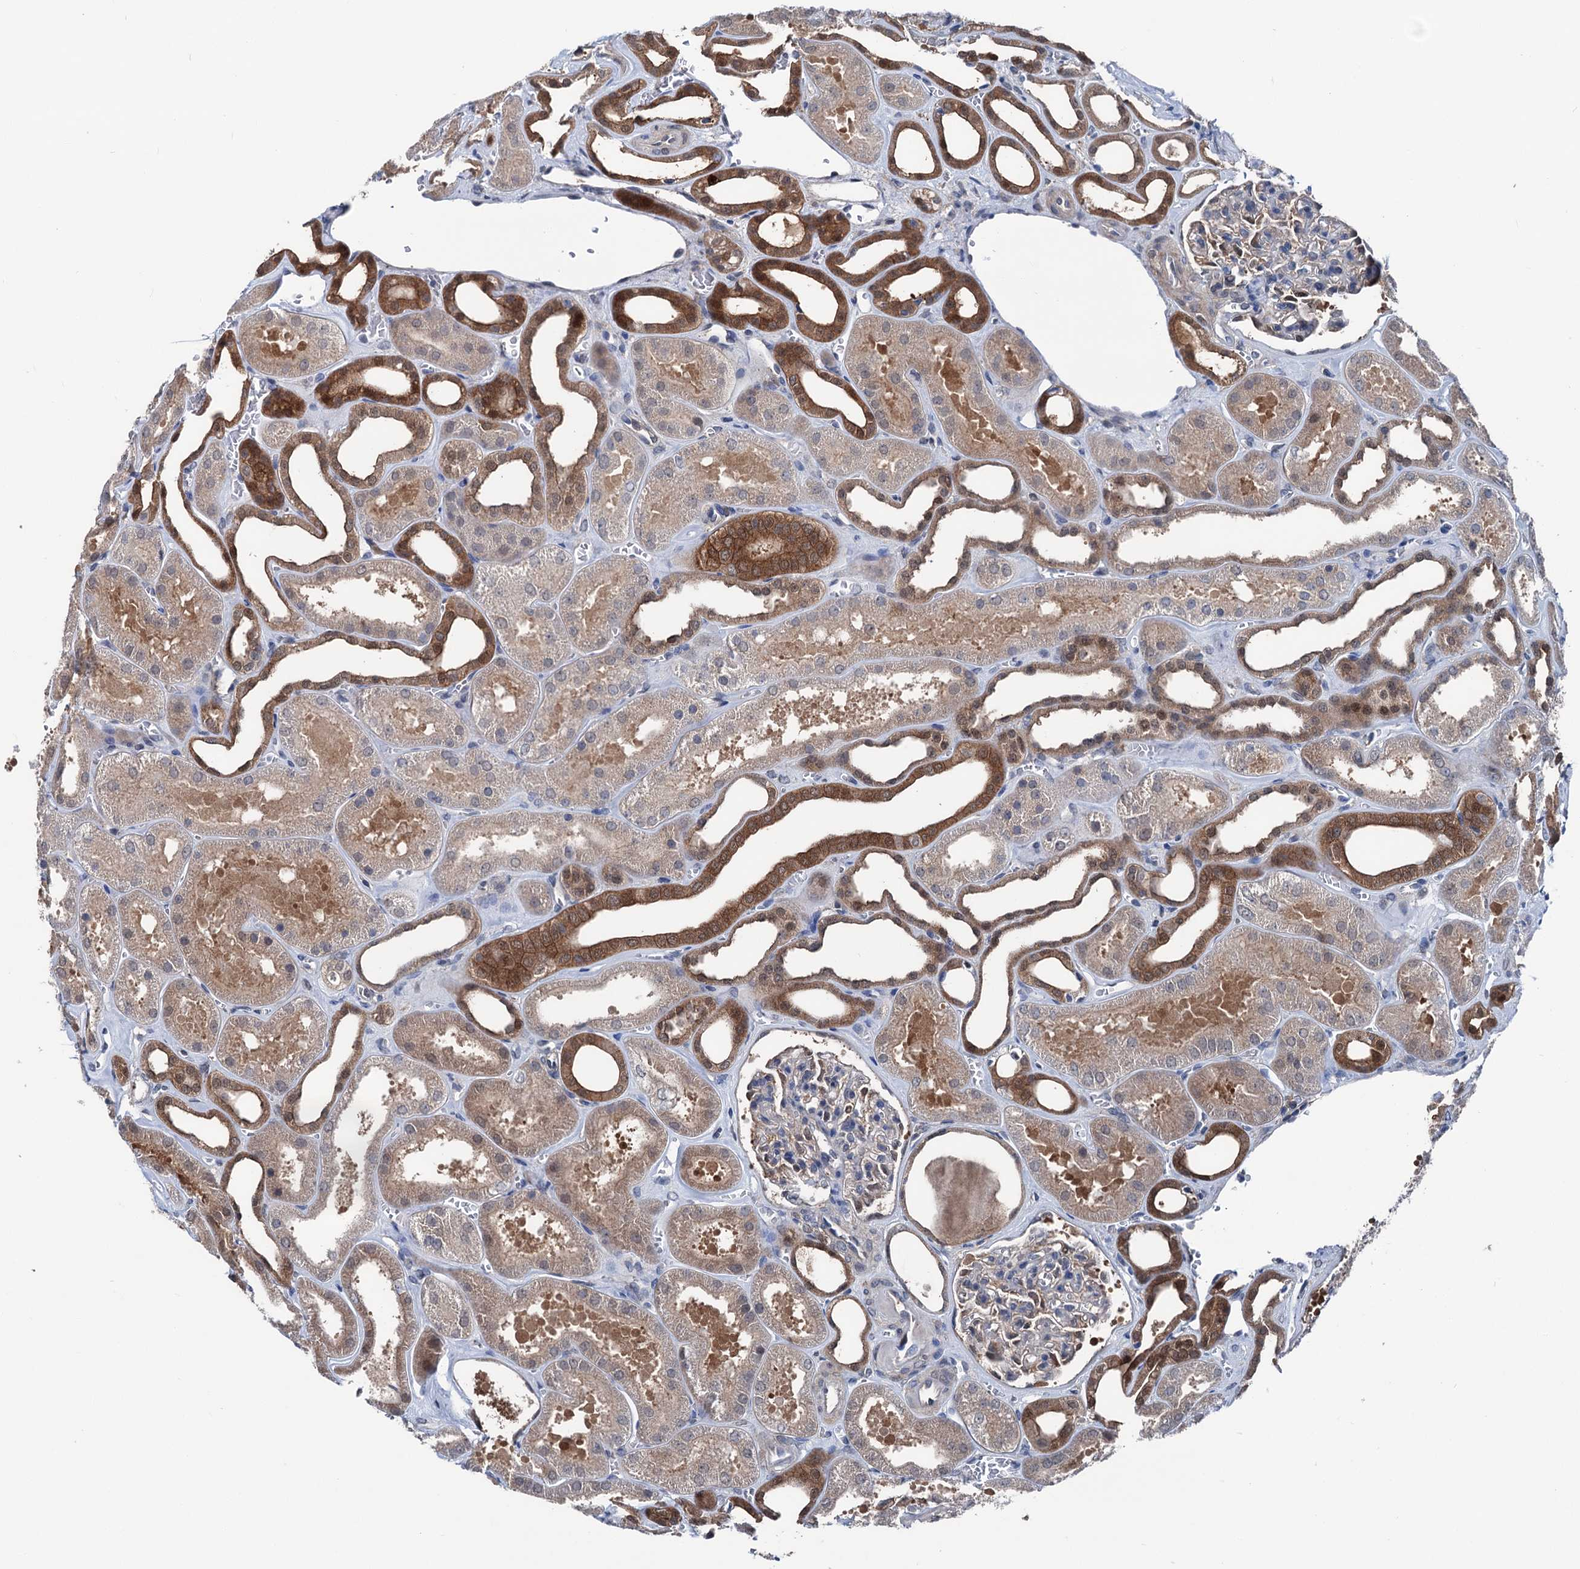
{"staining": {"intensity": "moderate", "quantity": "25%-75%", "location": "nuclear"}, "tissue": "kidney", "cell_type": "Cells in glomeruli", "image_type": "normal", "snomed": [{"axis": "morphology", "description": "Normal tissue, NOS"}, {"axis": "morphology", "description": "Adenocarcinoma, NOS"}, {"axis": "topography", "description": "Kidney"}], "caption": "About 25%-75% of cells in glomeruli in benign human kidney show moderate nuclear protein expression as visualized by brown immunohistochemical staining.", "gene": "GLO1", "patient": {"sex": "female", "age": 68}}